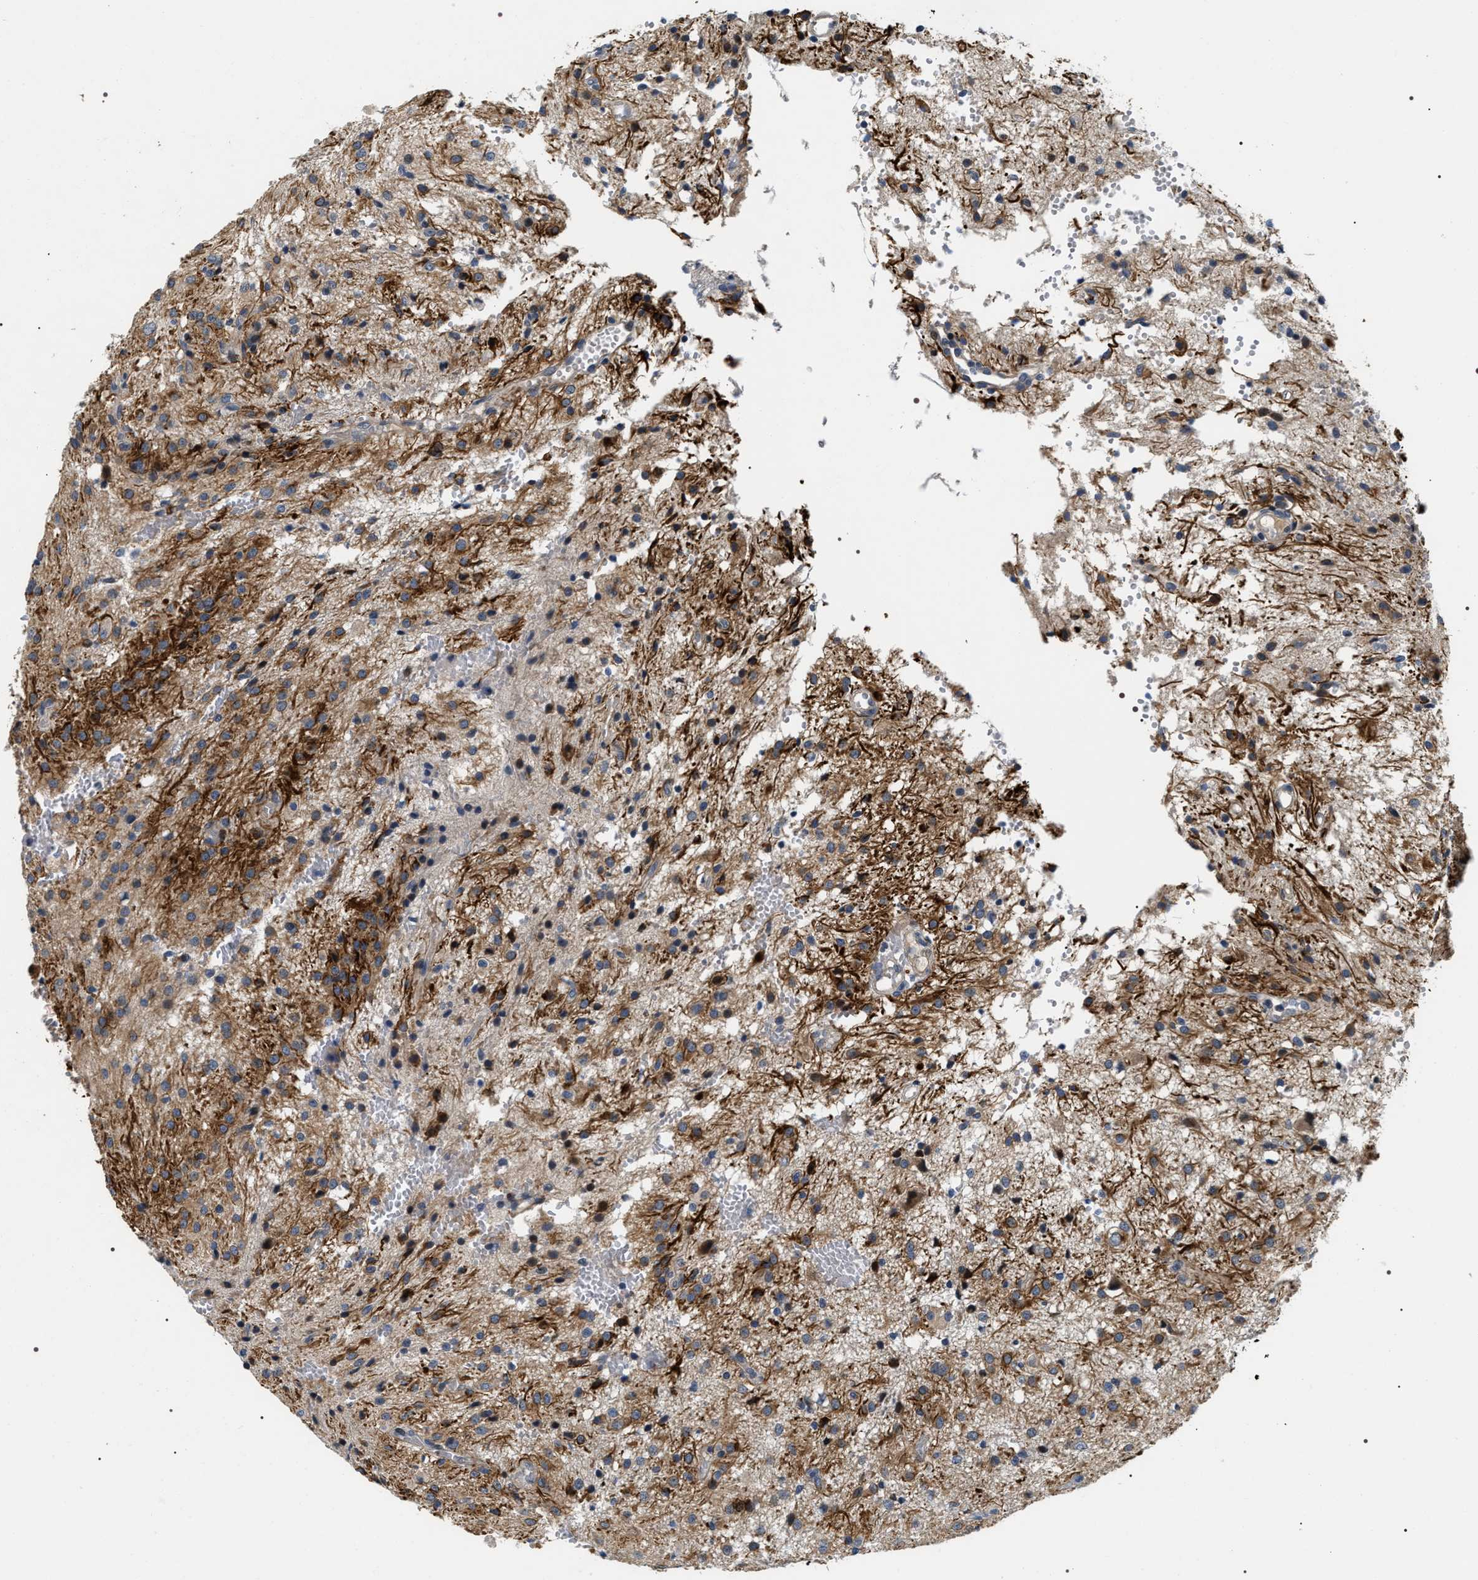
{"staining": {"intensity": "moderate", "quantity": "25%-75%", "location": "cytoplasmic/membranous"}, "tissue": "glioma", "cell_type": "Tumor cells", "image_type": "cancer", "snomed": [{"axis": "morphology", "description": "Glioma, malignant, Low grade"}, {"axis": "topography", "description": "Brain"}], "caption": "Glioma was stained to show a protein in brown. There is medium levels of moderate cytoplasmic/membranous positivity in approximately 25%-75% of tumor cells. (DAB IHC, brown staining for protein, blue staining for nuclei).", "gene": "IFT81", "patient": {"sex": "female", "age": 46}}